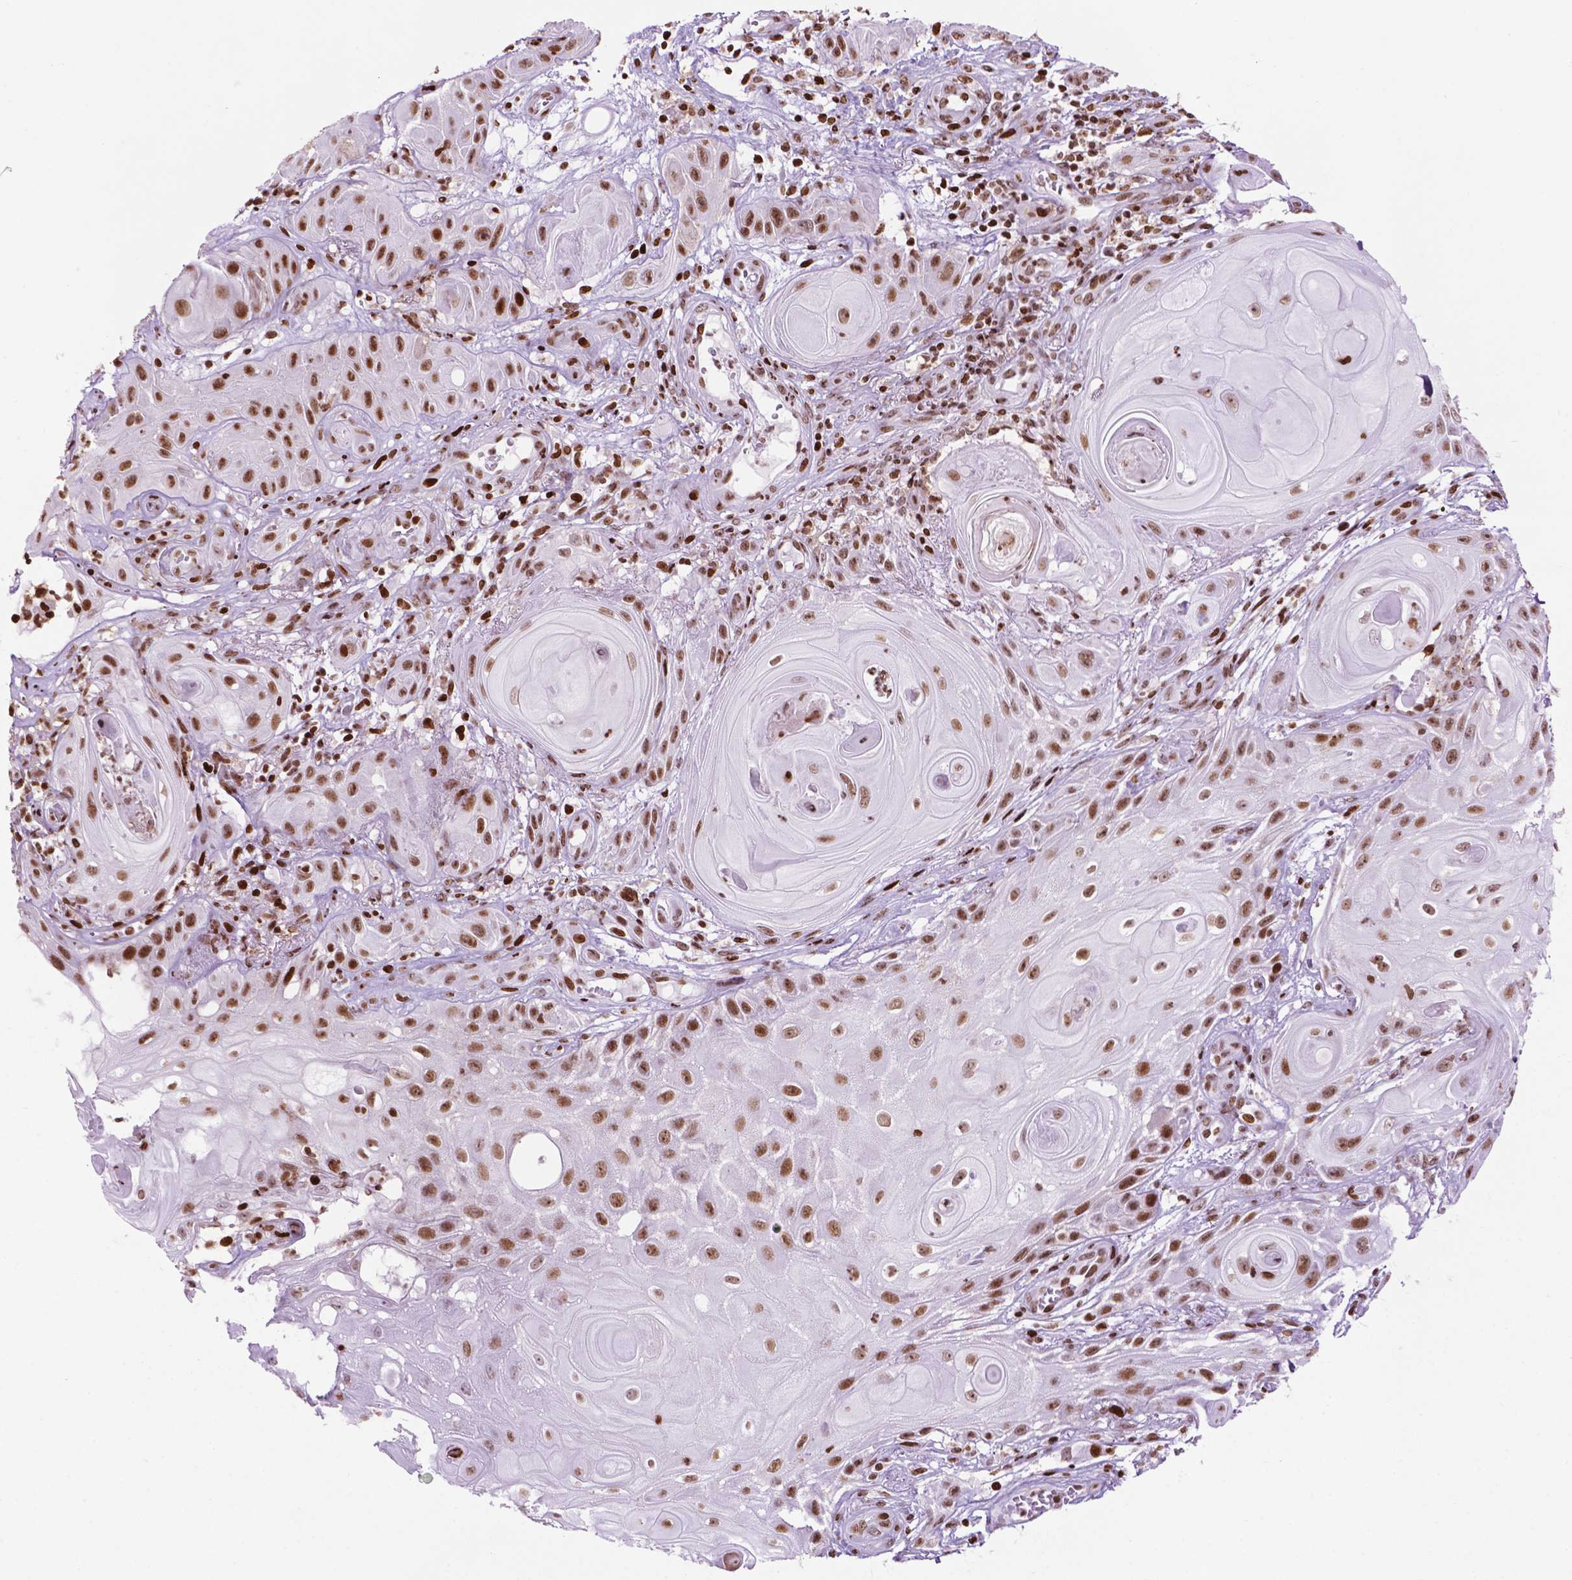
{"staining": {"intensity": "moderate", "quantity": ">75%", "location": "nuclear"}, "tissue": "skin cancer", "cell_type": "Tumor cells", "image_type": "cancer", "snomed": [{"axis": "morphology", "description": "Squamous cell carcinoma, NOS"}, {"axis": "topography", "description": "Skin"}], "caption": "This is an image of immunohistochemistry (IHC) staining of skin cancer, which shows moderate positivity in the nuclear of tumor cells.", "gene": "TMEM250", "patient": {"sex": "male", "age": 62}}